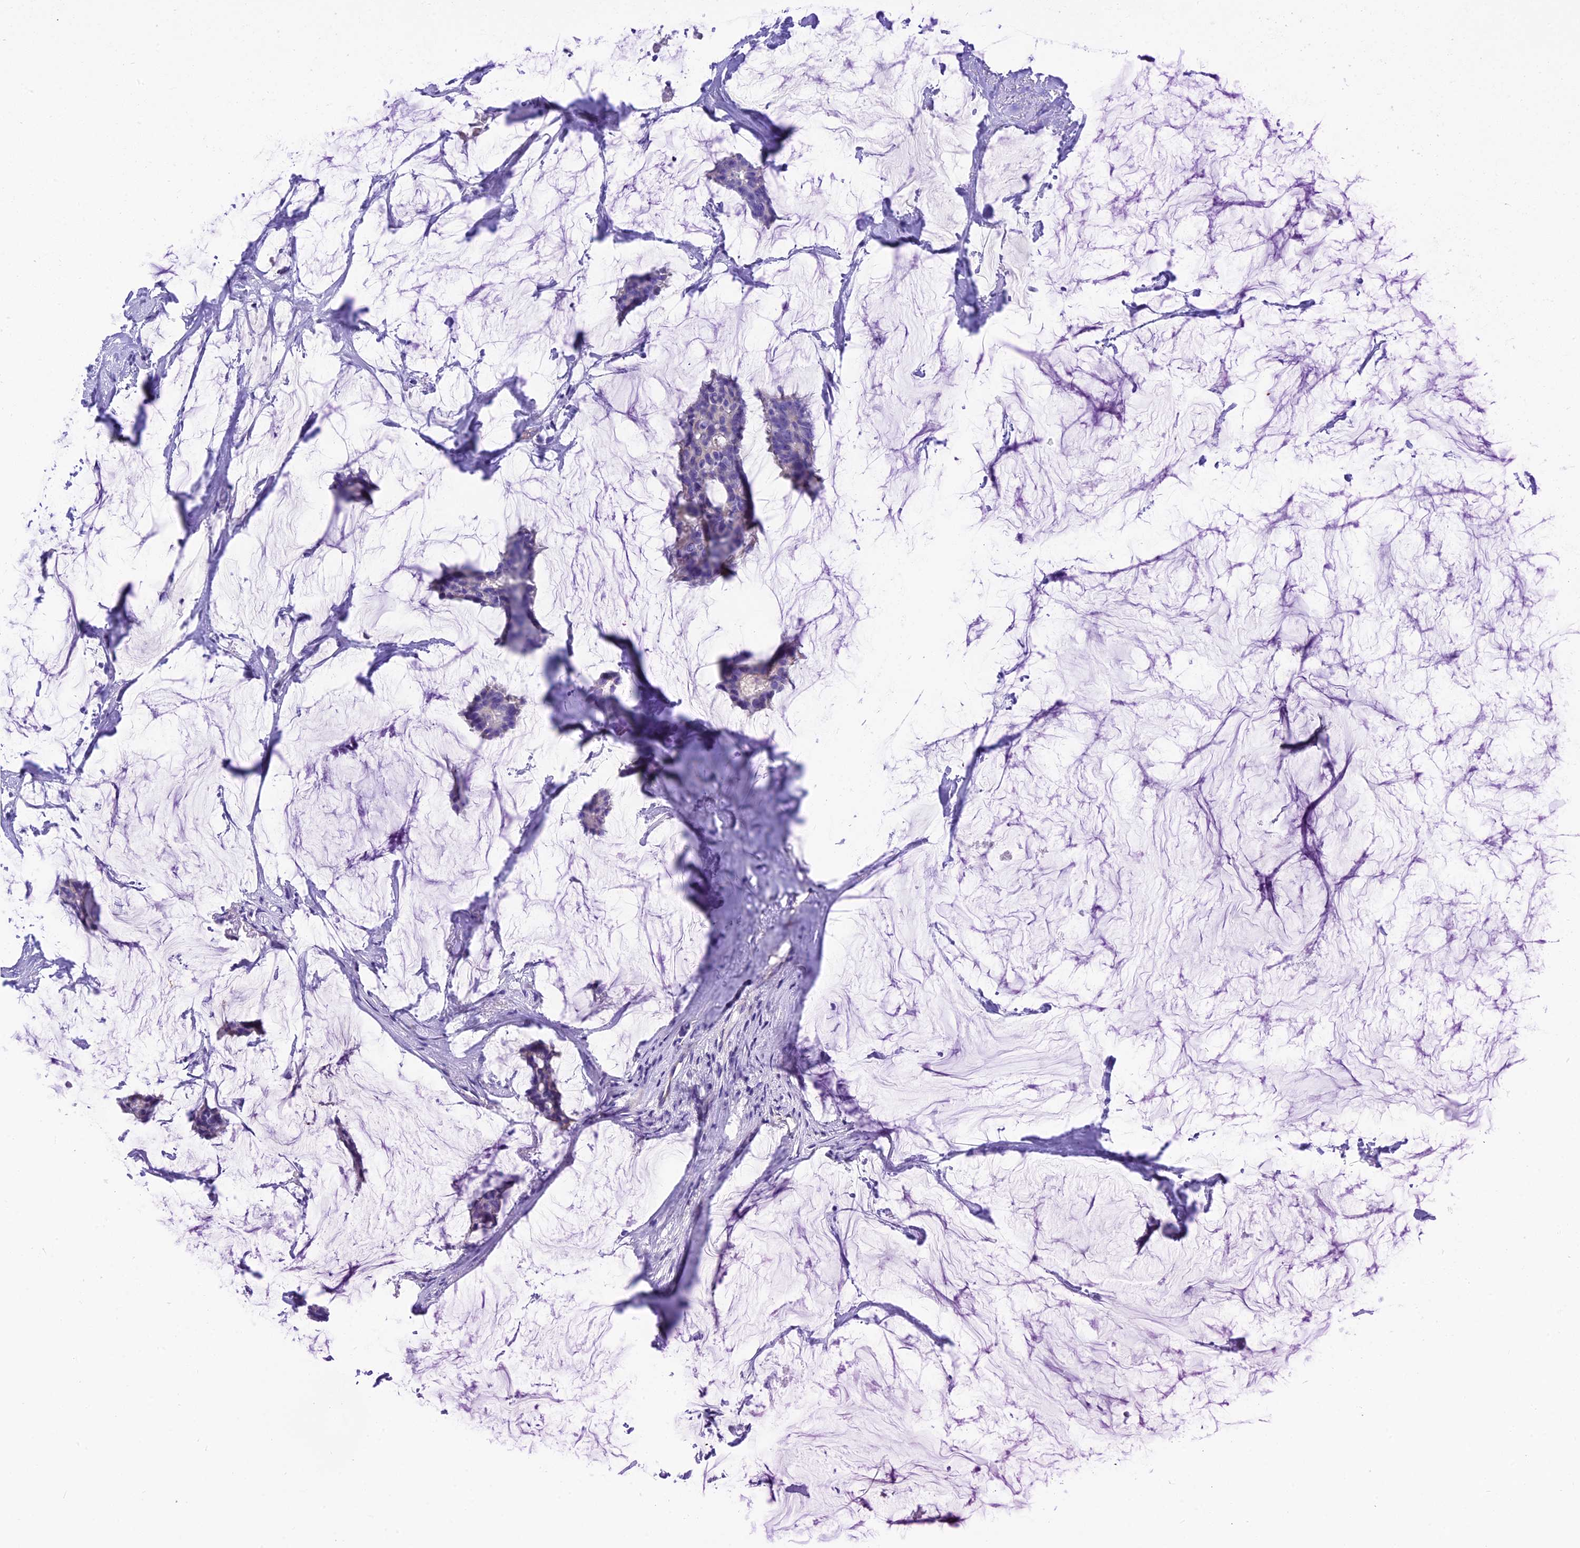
{"staining": {"intensity": "negative", "quantity": "none", "location": "none"}, "tissue": "breast cancer", "cell_type": "Tumor cells", "image_type": "cancer", "snomed": [{"axis": "morphology", "description": "Duct carcinoma"}, {"axis": "topography", "description": "Breast"}], "caption": "This image is of breast invasive ductal carcinoma stained with IHC to label a protein in brown with the nuclei are counter-stained blue. There is no staining in tumor cells.", "gene": "PPFIA3", "patient": {"sex": "female", "age": 93}}